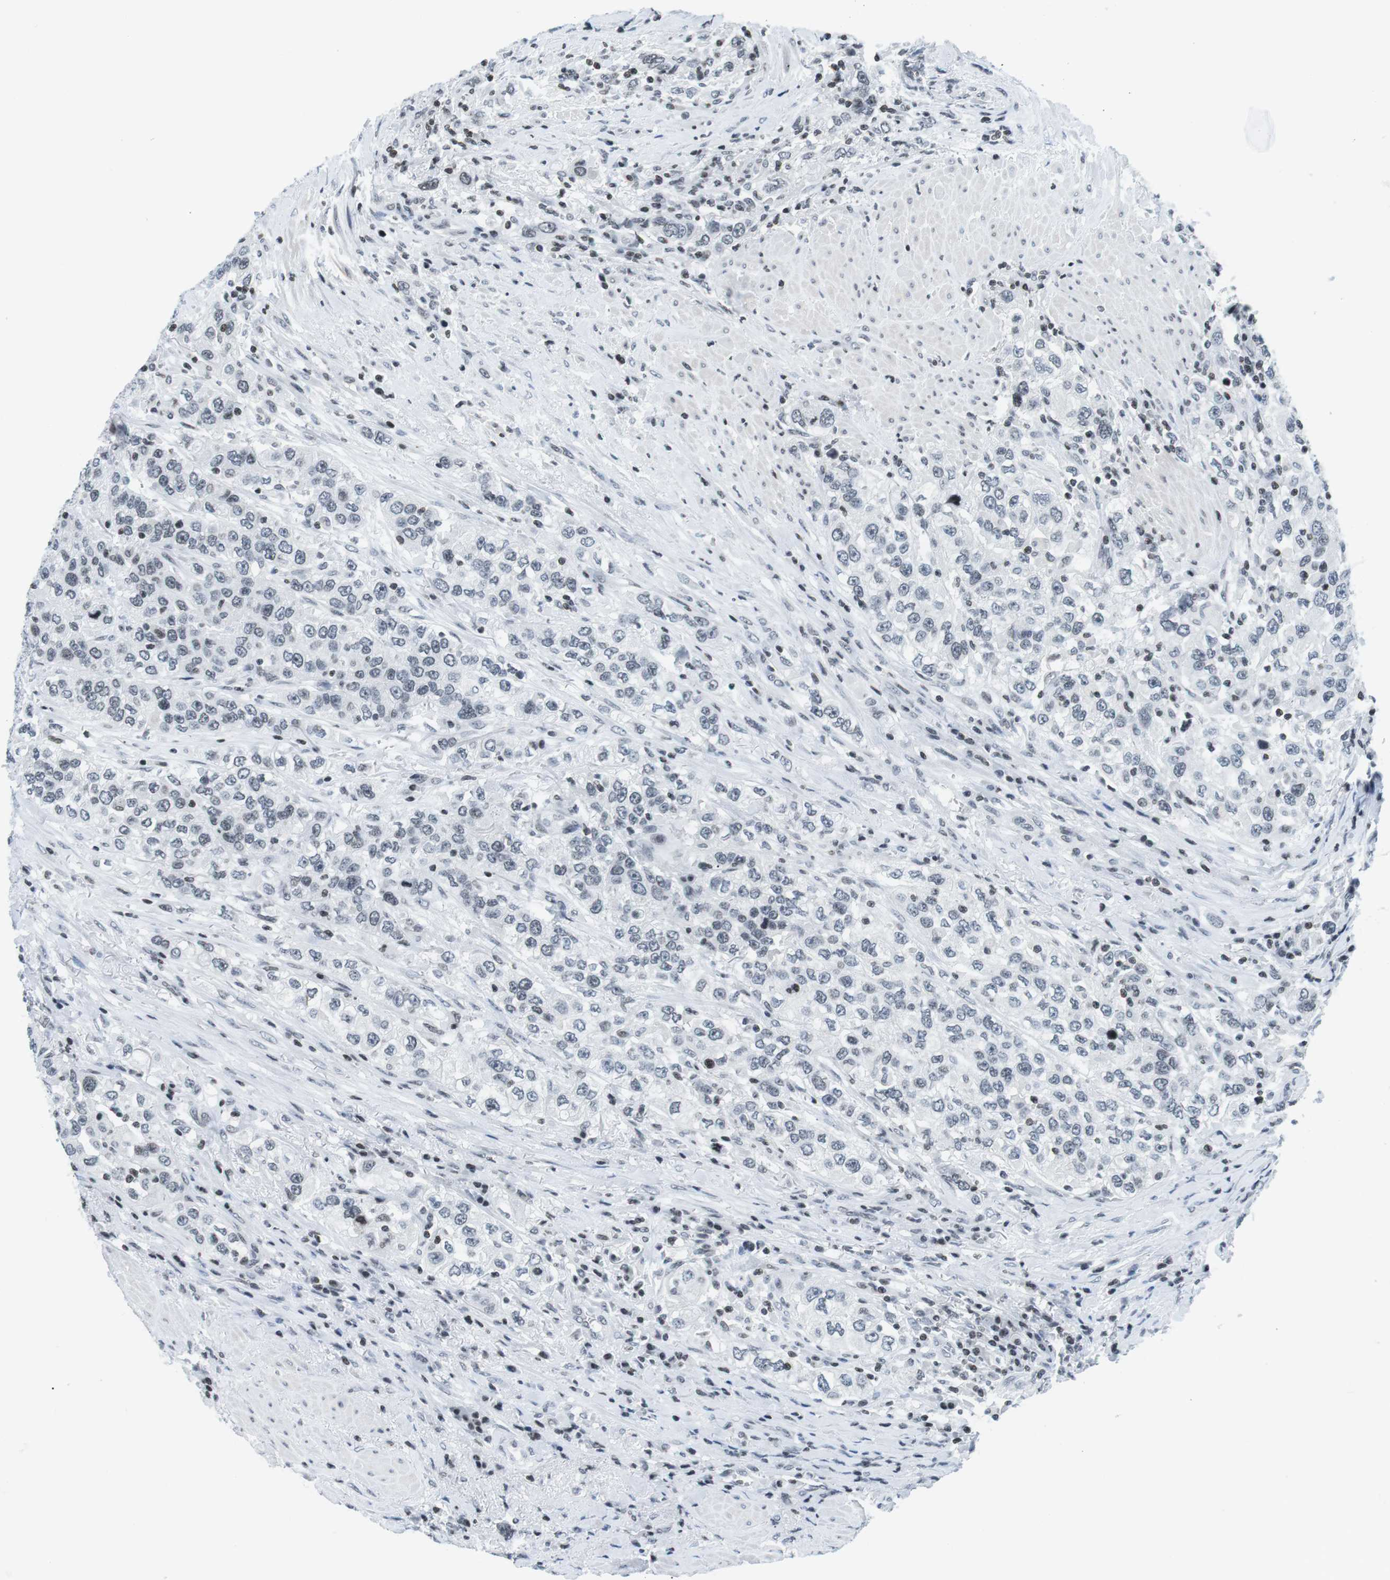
{"staining": {"intensity": "negative", "quantity": "none", "location": "none"}, "tissue": "urothelial cancer", "cell_type": "Tumor cells", "image_type": "cancer", "snomed": [{"axis": "morphology", "description": "Urothelial carcinoma, High grade"}, {"axis": "topography", "description": "Urinary bladder"}], "caption": "Immunohistochemistry of human high-grade urothelial carcinoma reveals no positivity in tumor cells.", "gene": "E2F2", "patient": {"sex": "female", "age": 80}}